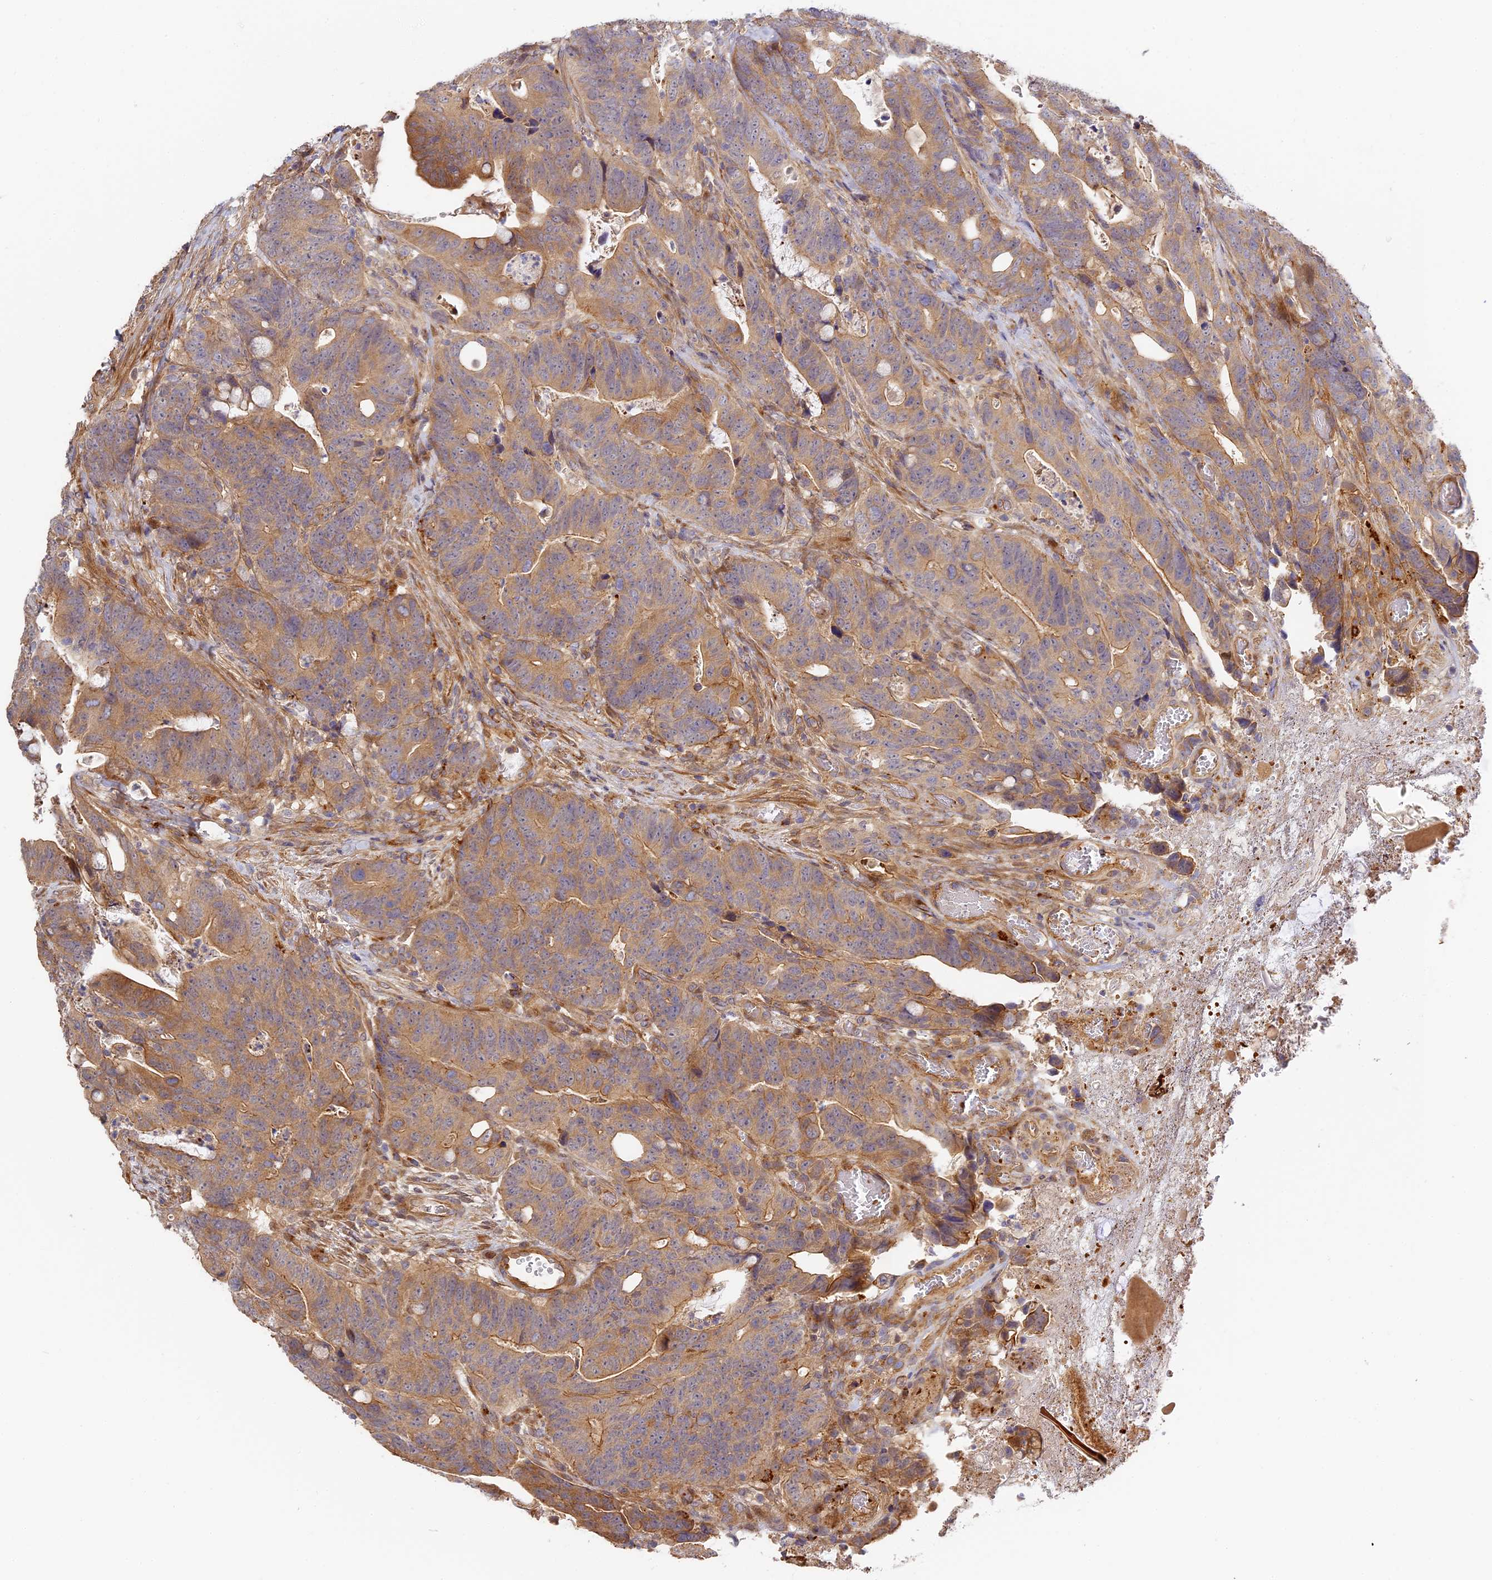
{"staining": {"intensity": "moderate", "quantity": "25%-75%", "location": "cytoplasmic/membranous"}, "tissue": "colorectal cancer", "cell_type": "Tumor cells", "image_type": "cancer", "snomed": [{"axis": "morphology", "description": "Adenocarcinoma, NOS"}, {"axis": "topography", "description": "Colon"}], "caption": "Moderate cytoplasmic/membranous staining is present in approximately 25%-75% of tumor cells in colorectal cancer. (Brightfield microscopy of DAB IHC at high magnification).", "gene": "MISP3", "patient": {"sex": "female", "age": 82}}